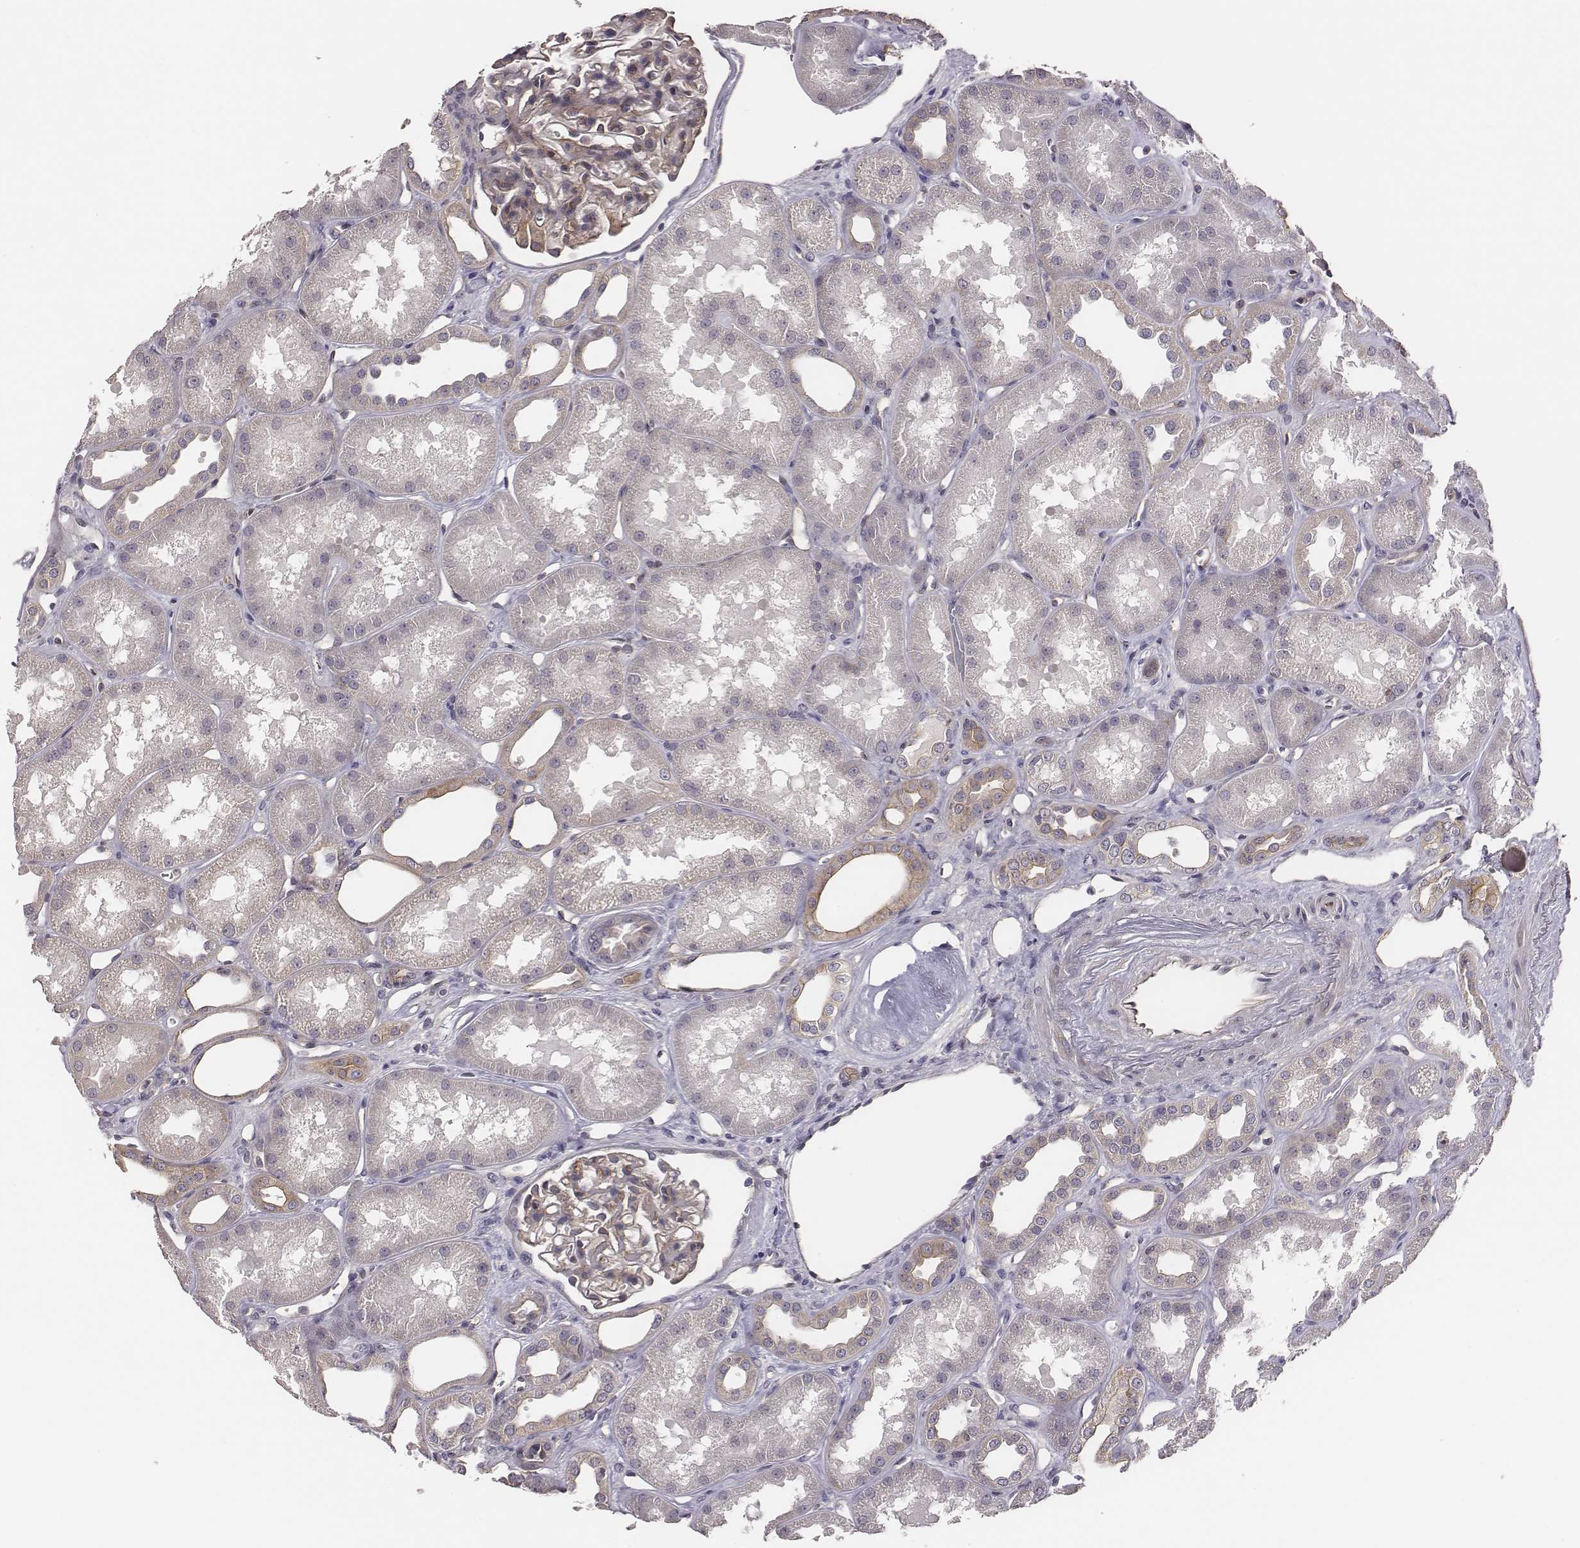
{"staining": {"intensity": "weak", "quantity": "25%-75%", "location": "cytoplasmic/membranous"}, "tissue": "kidney", "cell_type": "Cells in glomeruli", "image_type": "normal", "snomed": [{"axis": "morphology", "description": "Normal tissue, NOS"}, {"axis": "topography", "description": "Kidney"}], "caption": "IHC (DAB) staining of benign kidney exhibits weak cytoplasmic/membranous protein positivity in about 25%-75% of cells in glomeruli.", "gene": "SCARF1", "patient": {"sex": "male", "age": 61}}